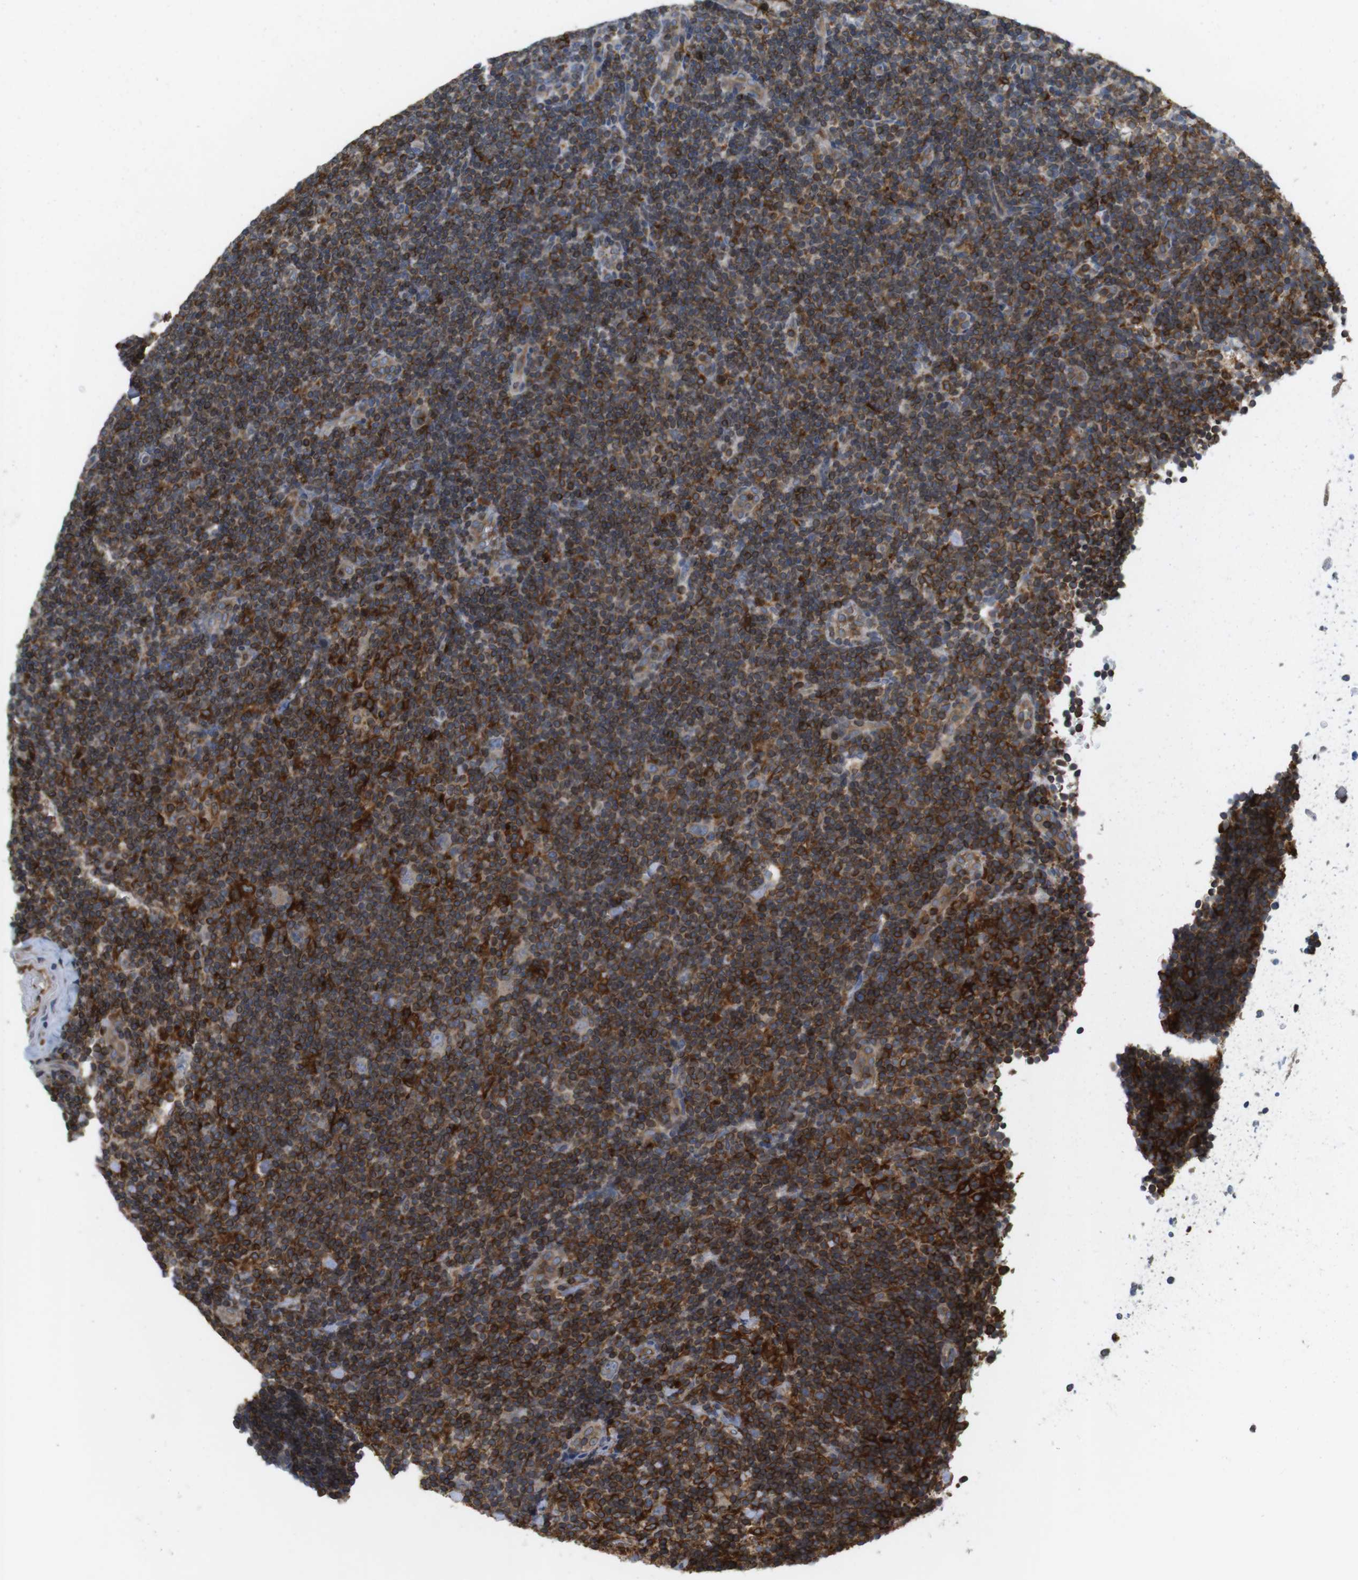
{"staining": {"intensity": "moderate", "quantity": "<25%", "location": "cytoplasmic/membranous"}, "tissue": "lymphoma", "cell_type": "Tumor cells", "image_type": "cancer", "snomed": [{"axis": "morphology", "description": "Hodgkin's disease, NOS"}, {"axis": "topography", "description": "Lymph node"}], "caption": "Moderate cytoplasmic/membranous positivity is identified in about <25% of tumor cells in lymphoma.", "gene": "ARL6IP5", "patient": {"sex": "female", "age": 57}}